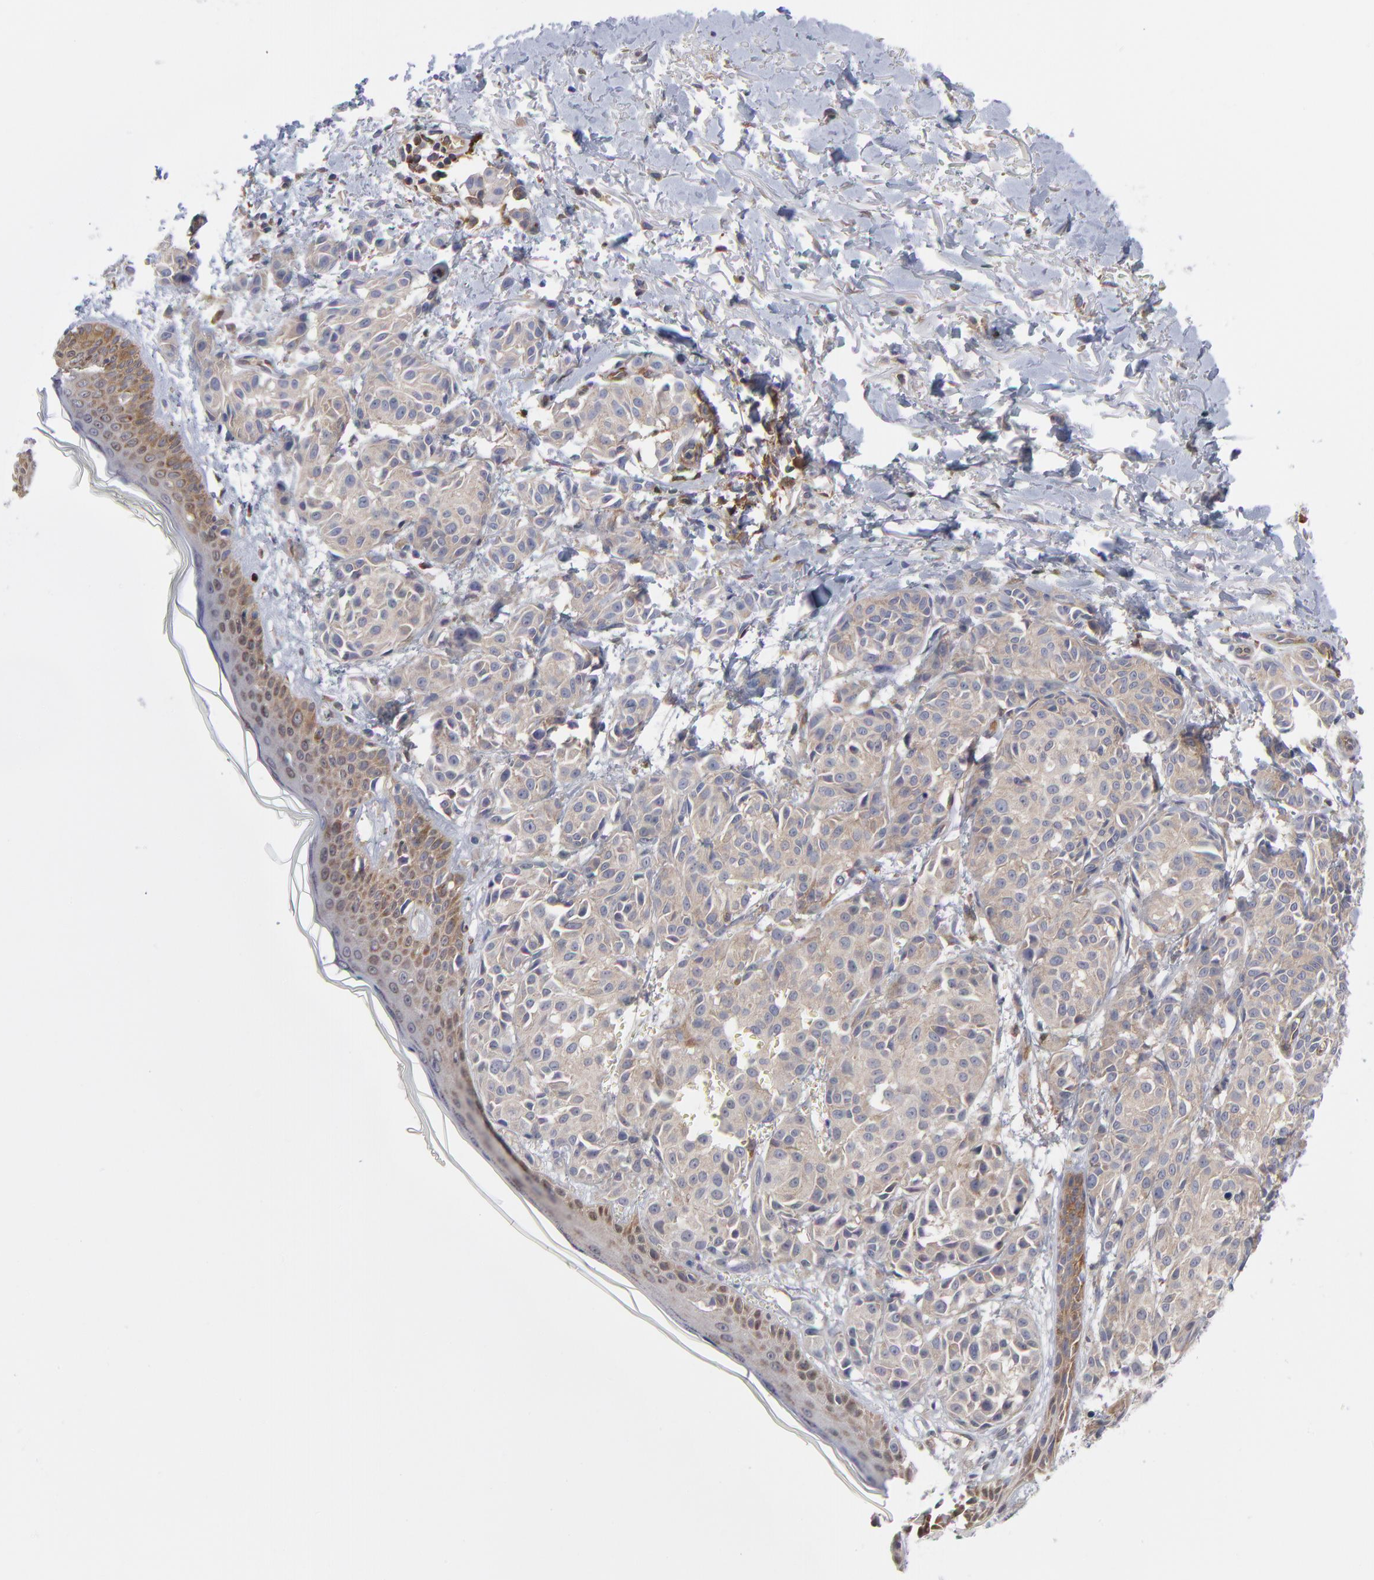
{"staining": {"intensity": "weak", "quantity": "25%-75%", "location": "cytoplasmic/membranous"}, "tissue": "melanoma", "cell_type": "Tumor cells", "image_type": "cancer", "snomed": [{"axis": "morphology", "description": "Malignant melanoma, NOS"}, {"axis": "topography", "description": "Skin"}], "caption": "Human malignant melanoma stained with a brown dye demonstrates weak cytoplasmic/membranous positive positivity in approximately 25%-75% of tumor cells.", "gene": "NFKBIA", "patient": {"sex": "male", "age": 76}}